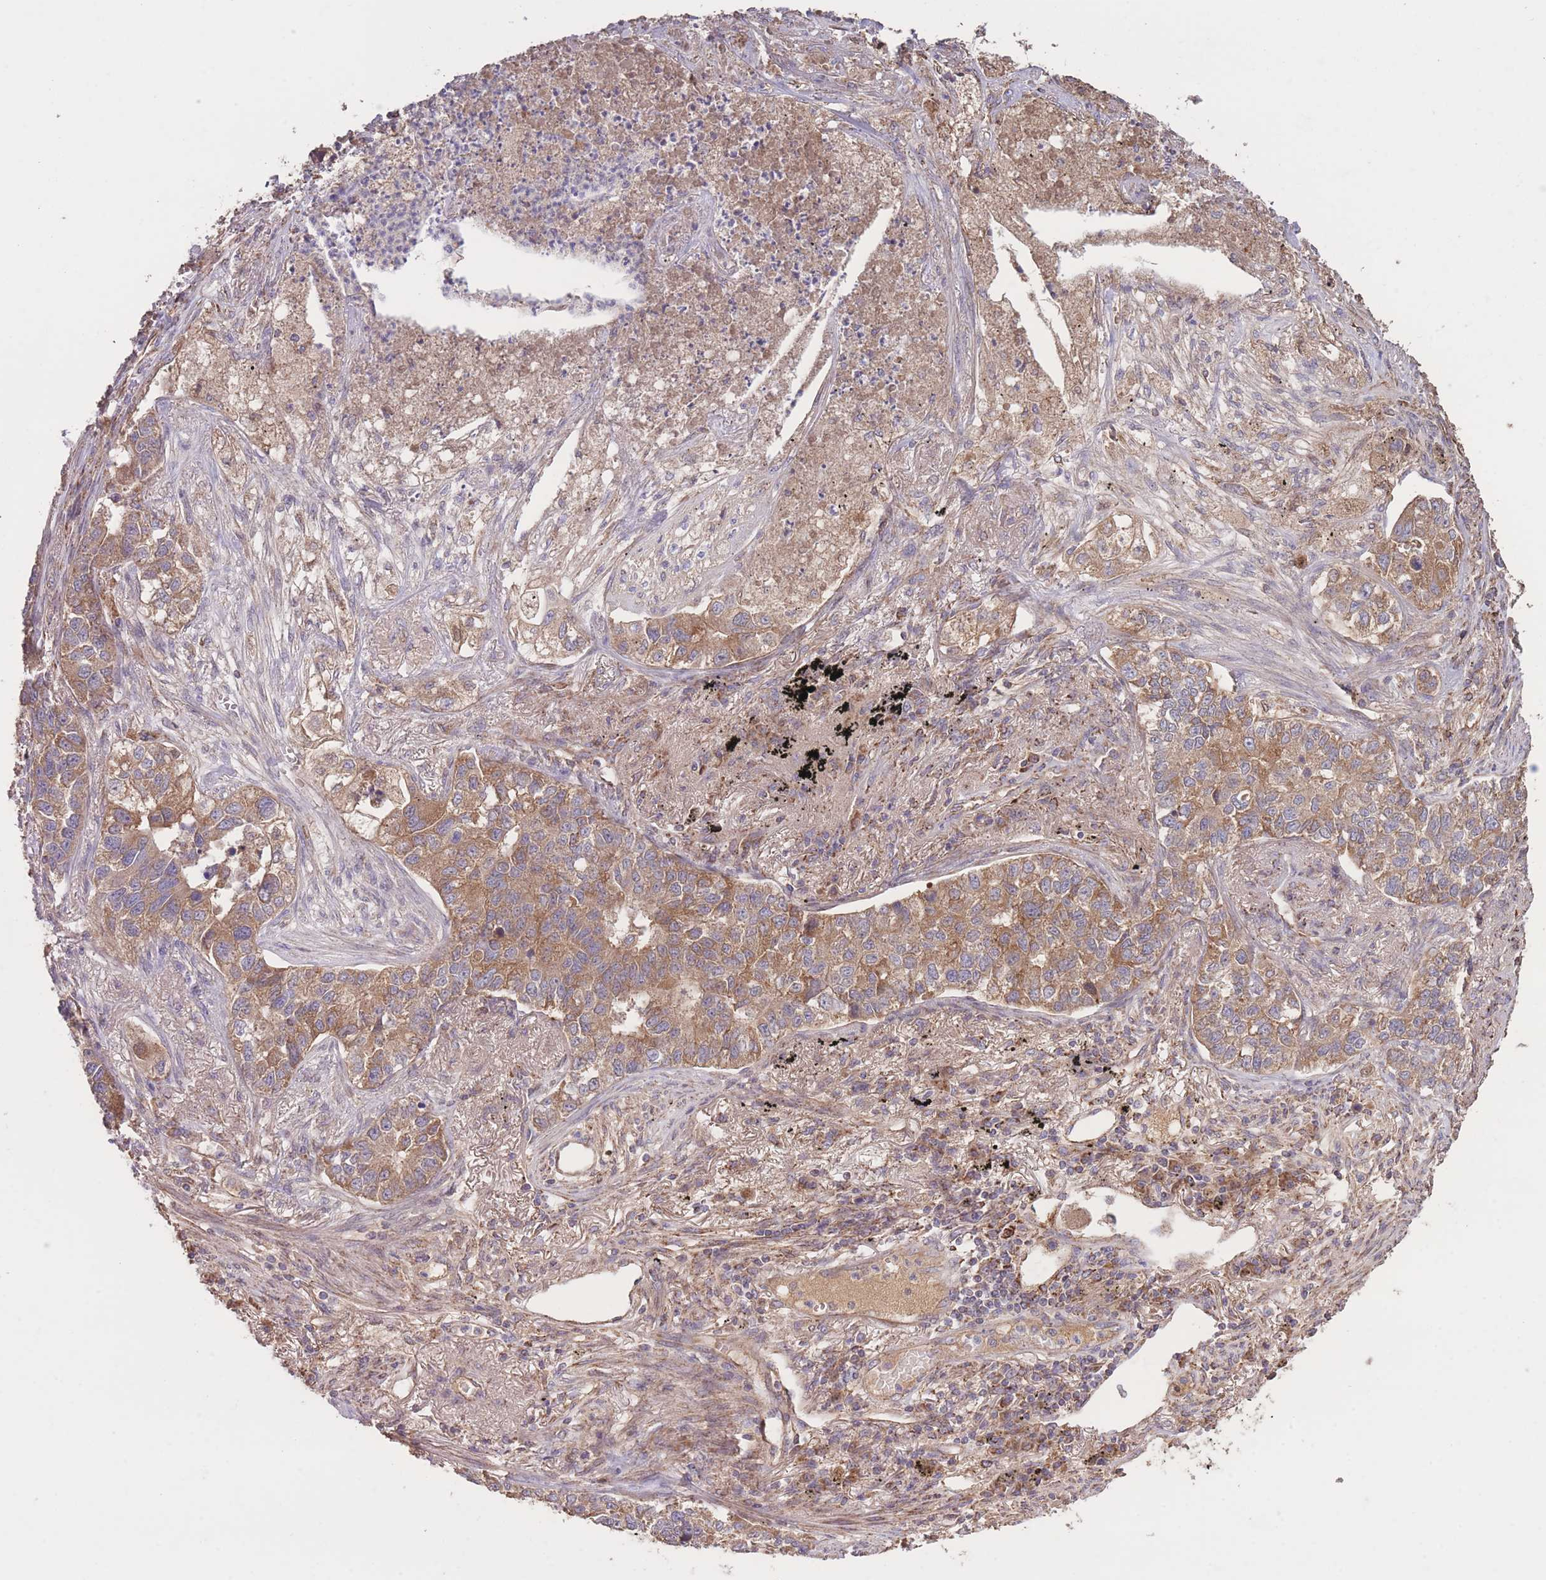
{"staining": {"intensity": "moderate", "quantity": ">75%", "location": "cytoplasmic/membranous"}, "tissue": "lung cancer", "cell_type": "Tumor cells", "image_type": "cancer", "snomed": [{"axis": "morphology", "description": "Adenocarcinoma, NOS"}, {"axis": "topography", "description": "Lung"}], "caption": "Lung cancer (adenocarcinoma) was stained to show a protein in brown. There is medium levels of moderate cytoplasmic/membranous expression in about >75% of tumor cells.", "gene": "EEF1AKMT1", "patient": {"sex": "male", "age": 49}}